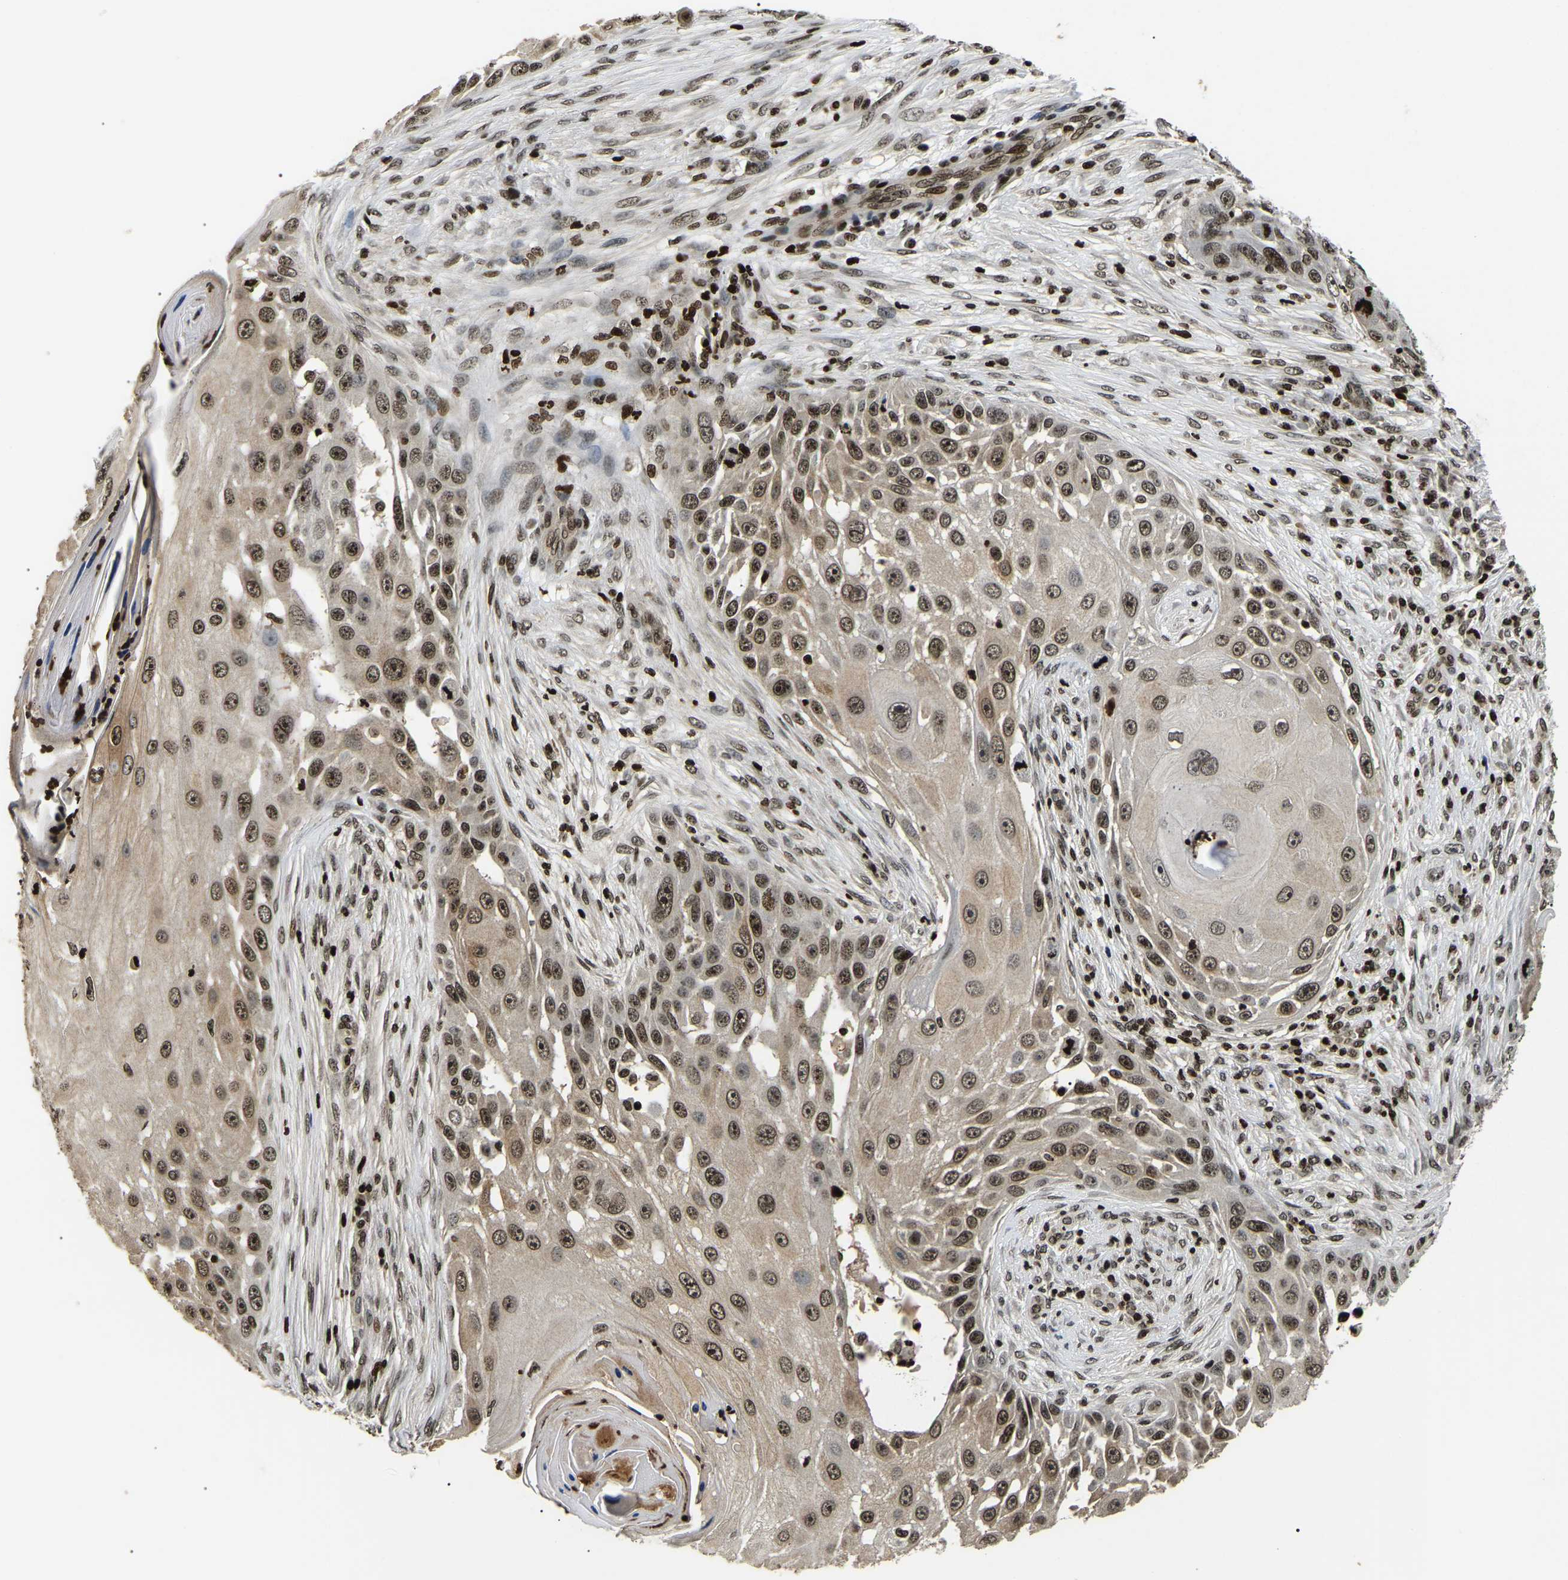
{"staining": {"intensity": "moderate", "quantity": ">75%", "location": "nuclear"}, "tissue": "skin cancer", "cell_type": "Tumor cells", "image_type": "cancer", "snomed": [{"axis": "morphology", "description": "Squamous cell carcinoma, NOS"}, {"axis": "topography", "description": "Skin"}], "caption": "Immunohistochemistry (IHC) (DAB (3,3'-diaminobenzidine)) staining of human squamous cell carcinoma (skin) demonstrates moderate nuclear protein expression in approximately >75% of tumor cells.", "gene": "LRRC61", "patient": {"sex": "female", "age": 44}}